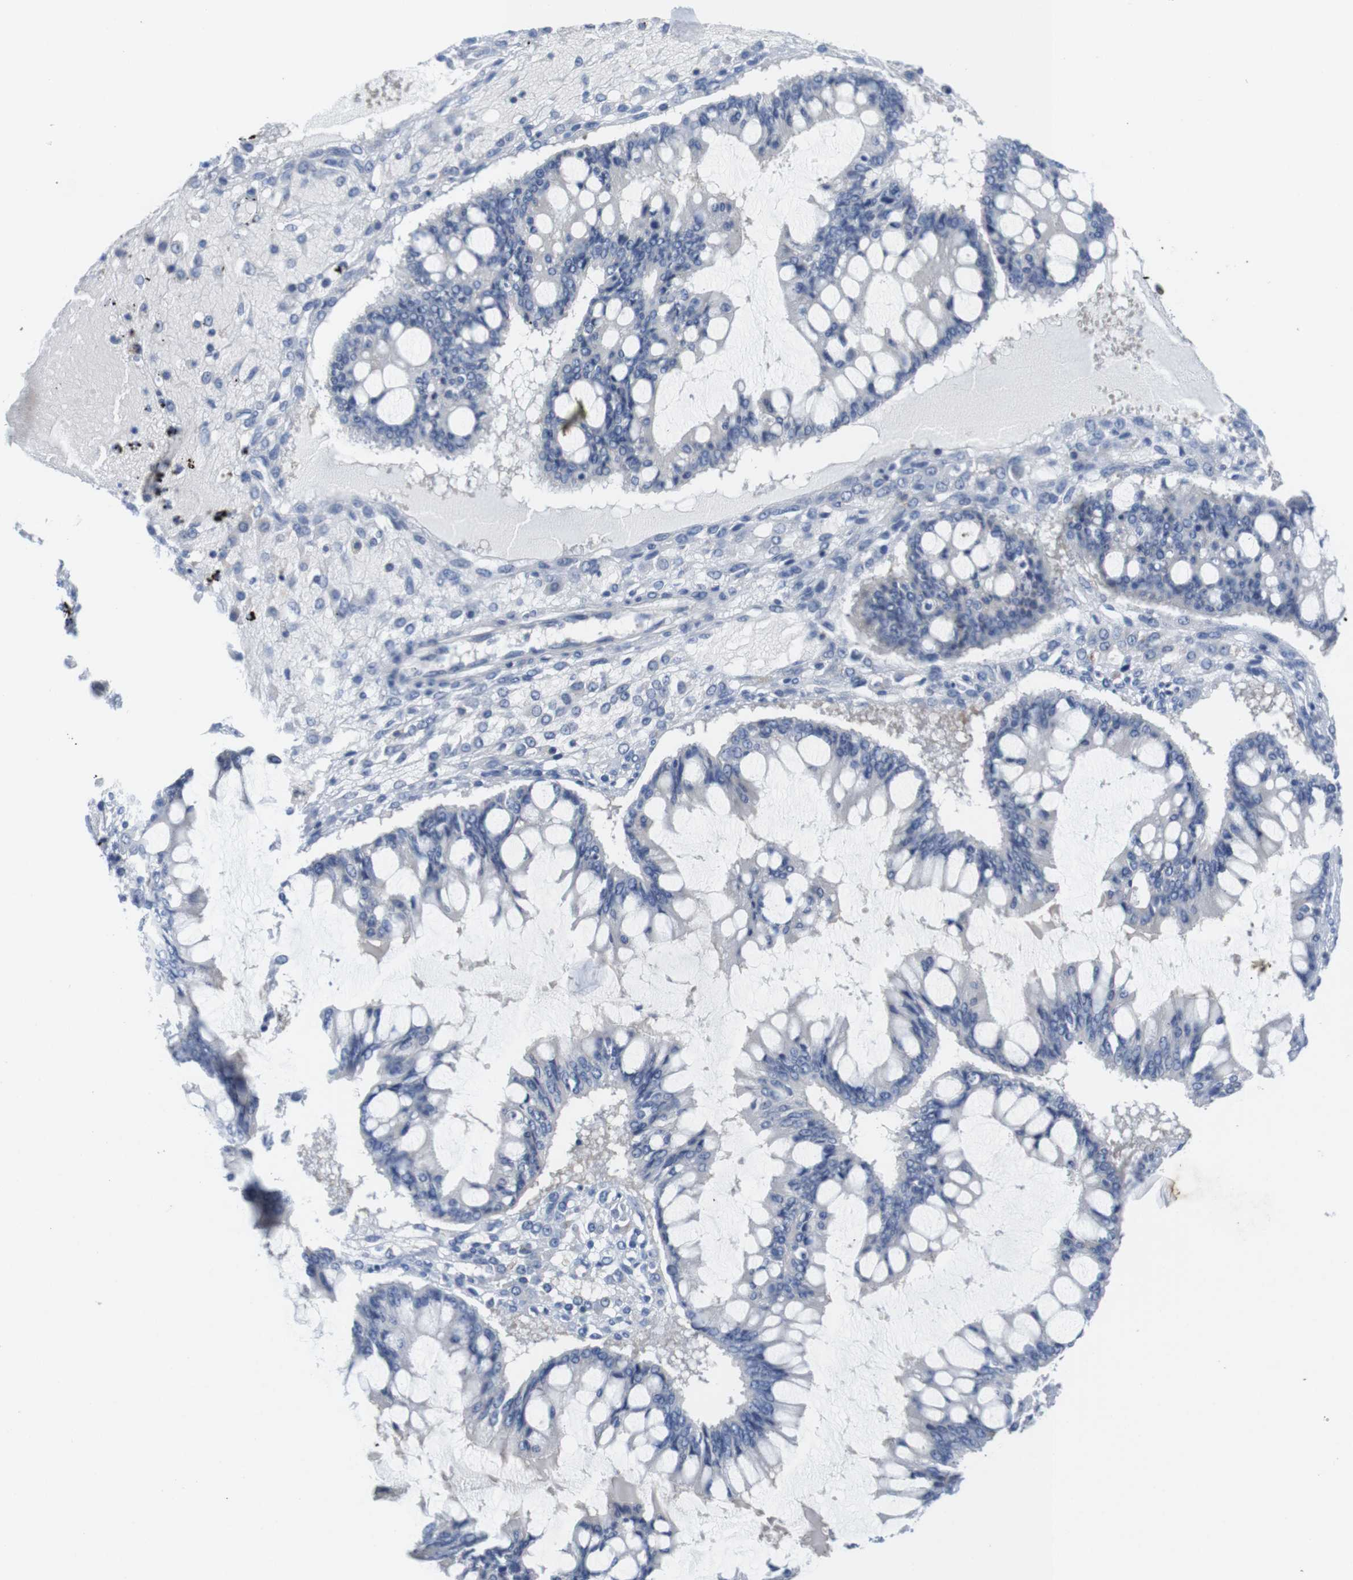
{"staining": {"intensity": "negative", "quantity": "none", "location": "none"}, "tissue": "ovarian cancer", "cell_type": "Tumor cells", "image_type": "cancer", "snomed": [{"axis": "morphology", "description": "Cystadenocarcinoma, mucinous, NOS"}, {"axis": "topography", "description": "Ovary"}], "caption": "Tumor cells are negative for protein expression in human ovarian mucinous cystadenocarcinoma.", "gene": "CNGA2", "patient": {"sex": "female", "age": 73}}